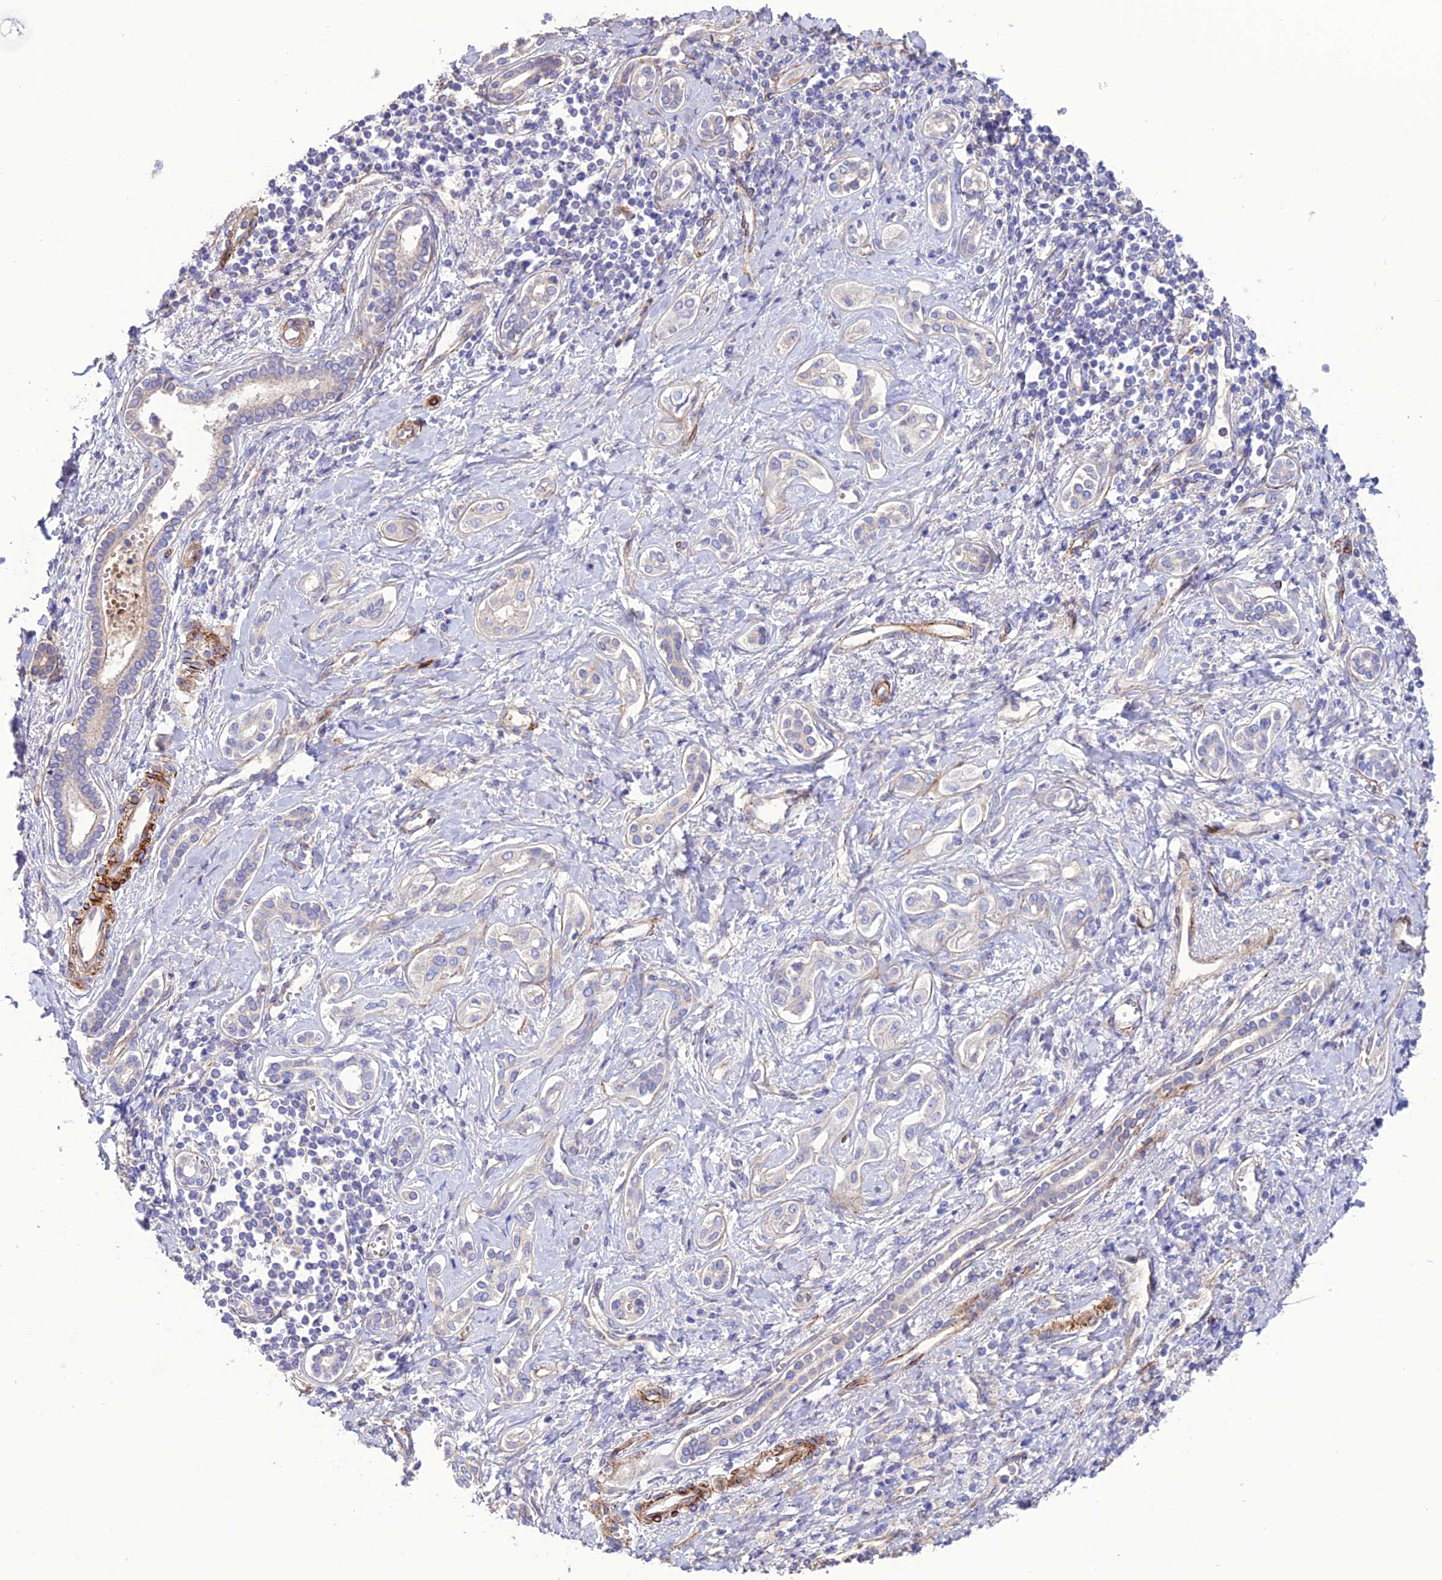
{"staining": {"intensity": "negative", "quantity": "none", "location": "none"}, "tissue": "liver cancer", "cell_type": "Tumor cells", "image_type": "cancer", "snomed": [{"axis": "morphology", "description": "Cholangiocarcinoma"}, {"axis": "topography", "description": "Liver"}], "caption": "High power microscopy micrograph of an immunohistochemistry (IHC) micrograph of liver cancer, revealing no significant positivity in tumor cells.", "gene": "REX1BD", "patient": {"sex": "female", "age": 77}}